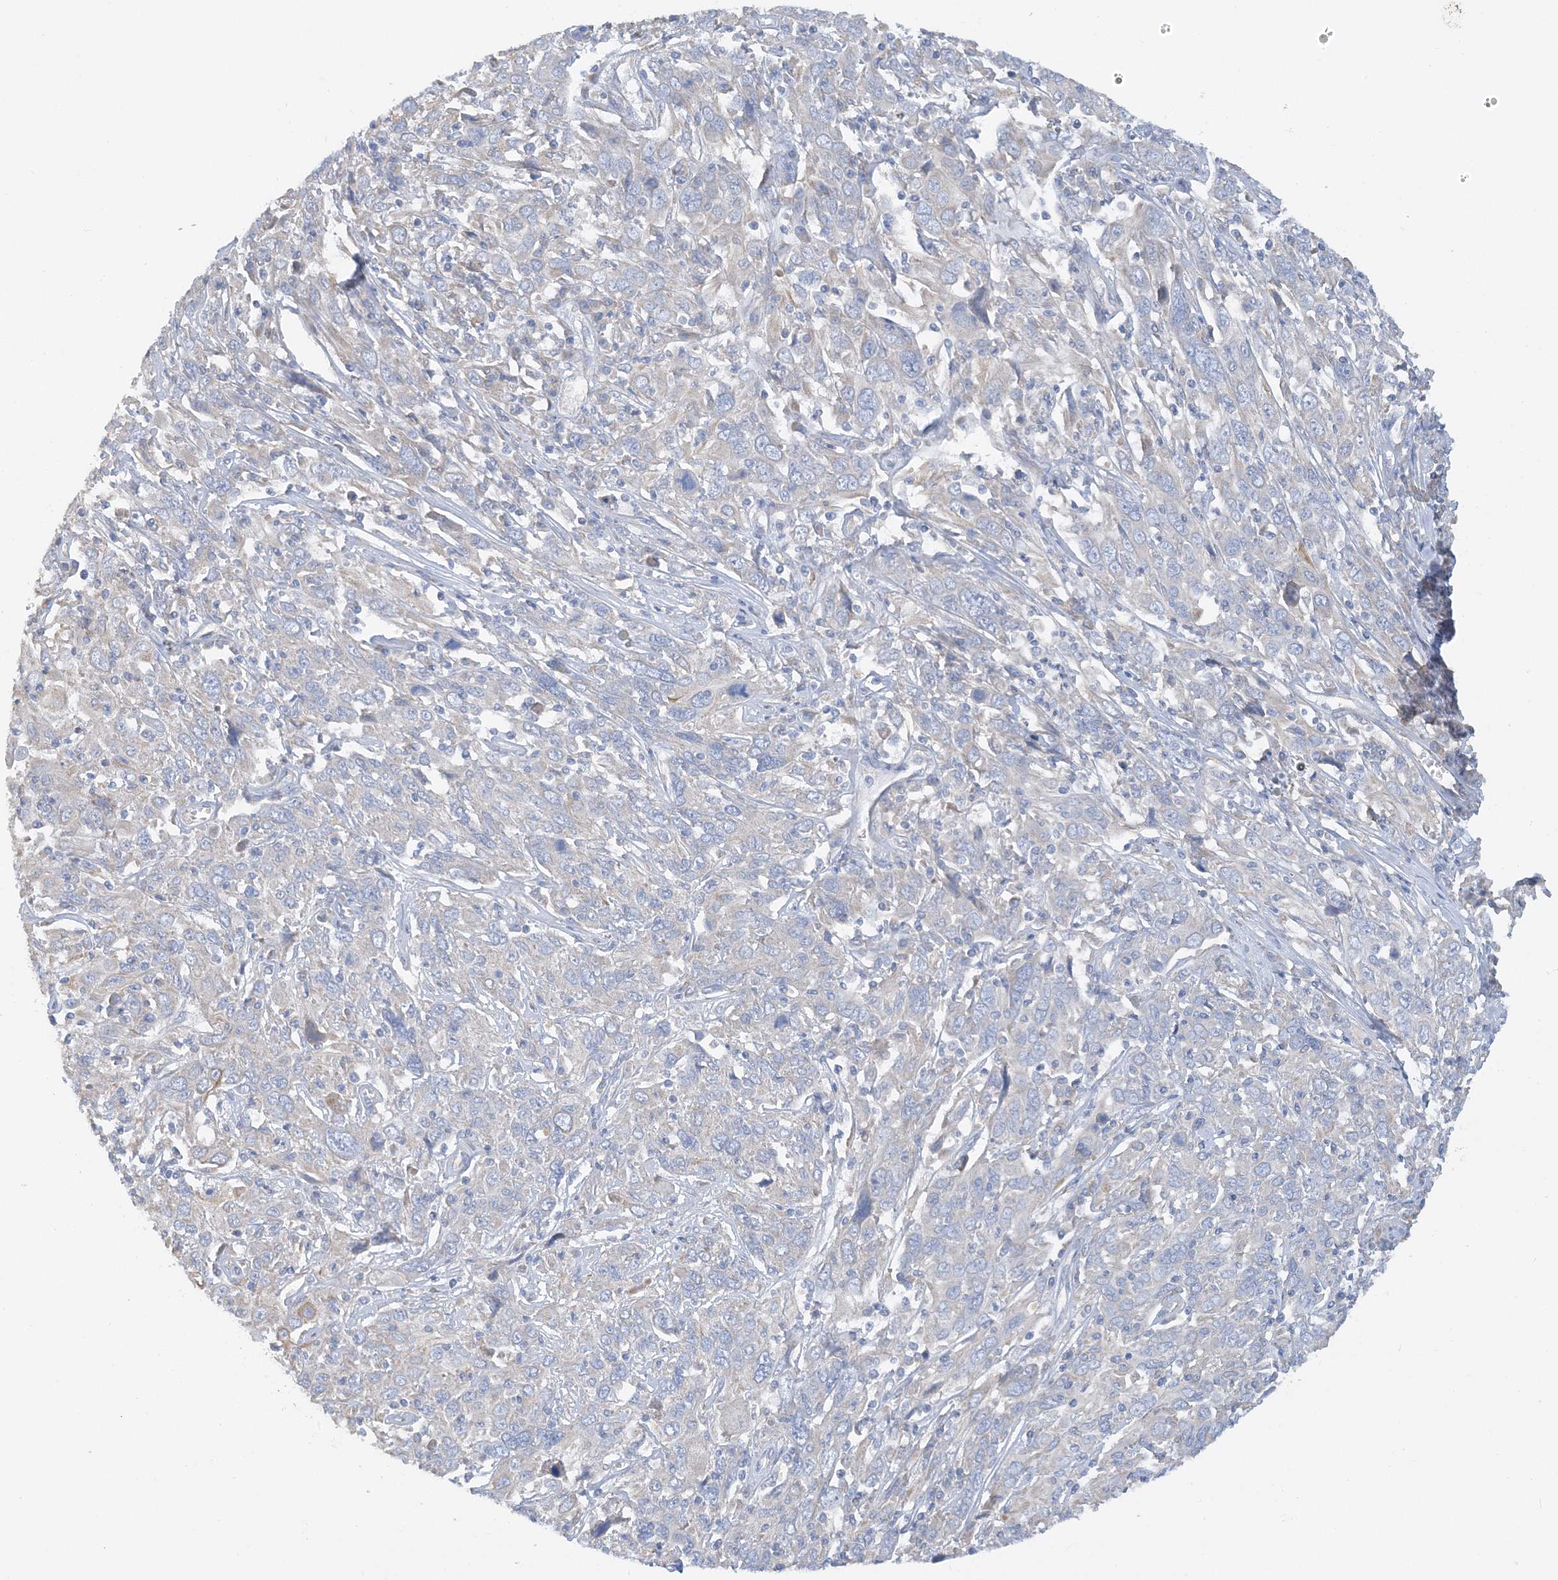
{"staining": {"intensity": "negative", "quantity": "none", "location": "none"}, "tissue": "cervical cancer", "cell_type": "Tumor cells", "image_type": "cancer", "snomed": [{"axis": "morphology", "description": "Squamous cell carcinoma, NOS"}, {"axis": "topography", "description": "Cervix"}], "caption": "The micrograph displays no staining of tumor cells in cervical squamous cell carcinoma. The staining was performed using DAB to visualize the protein expression in brown, while the nuclei were stained in blue with hematoxylin (Magnification: 20x).", "gene": "ZCCHC18", "patient": {"sex": "female", "age": 46}}